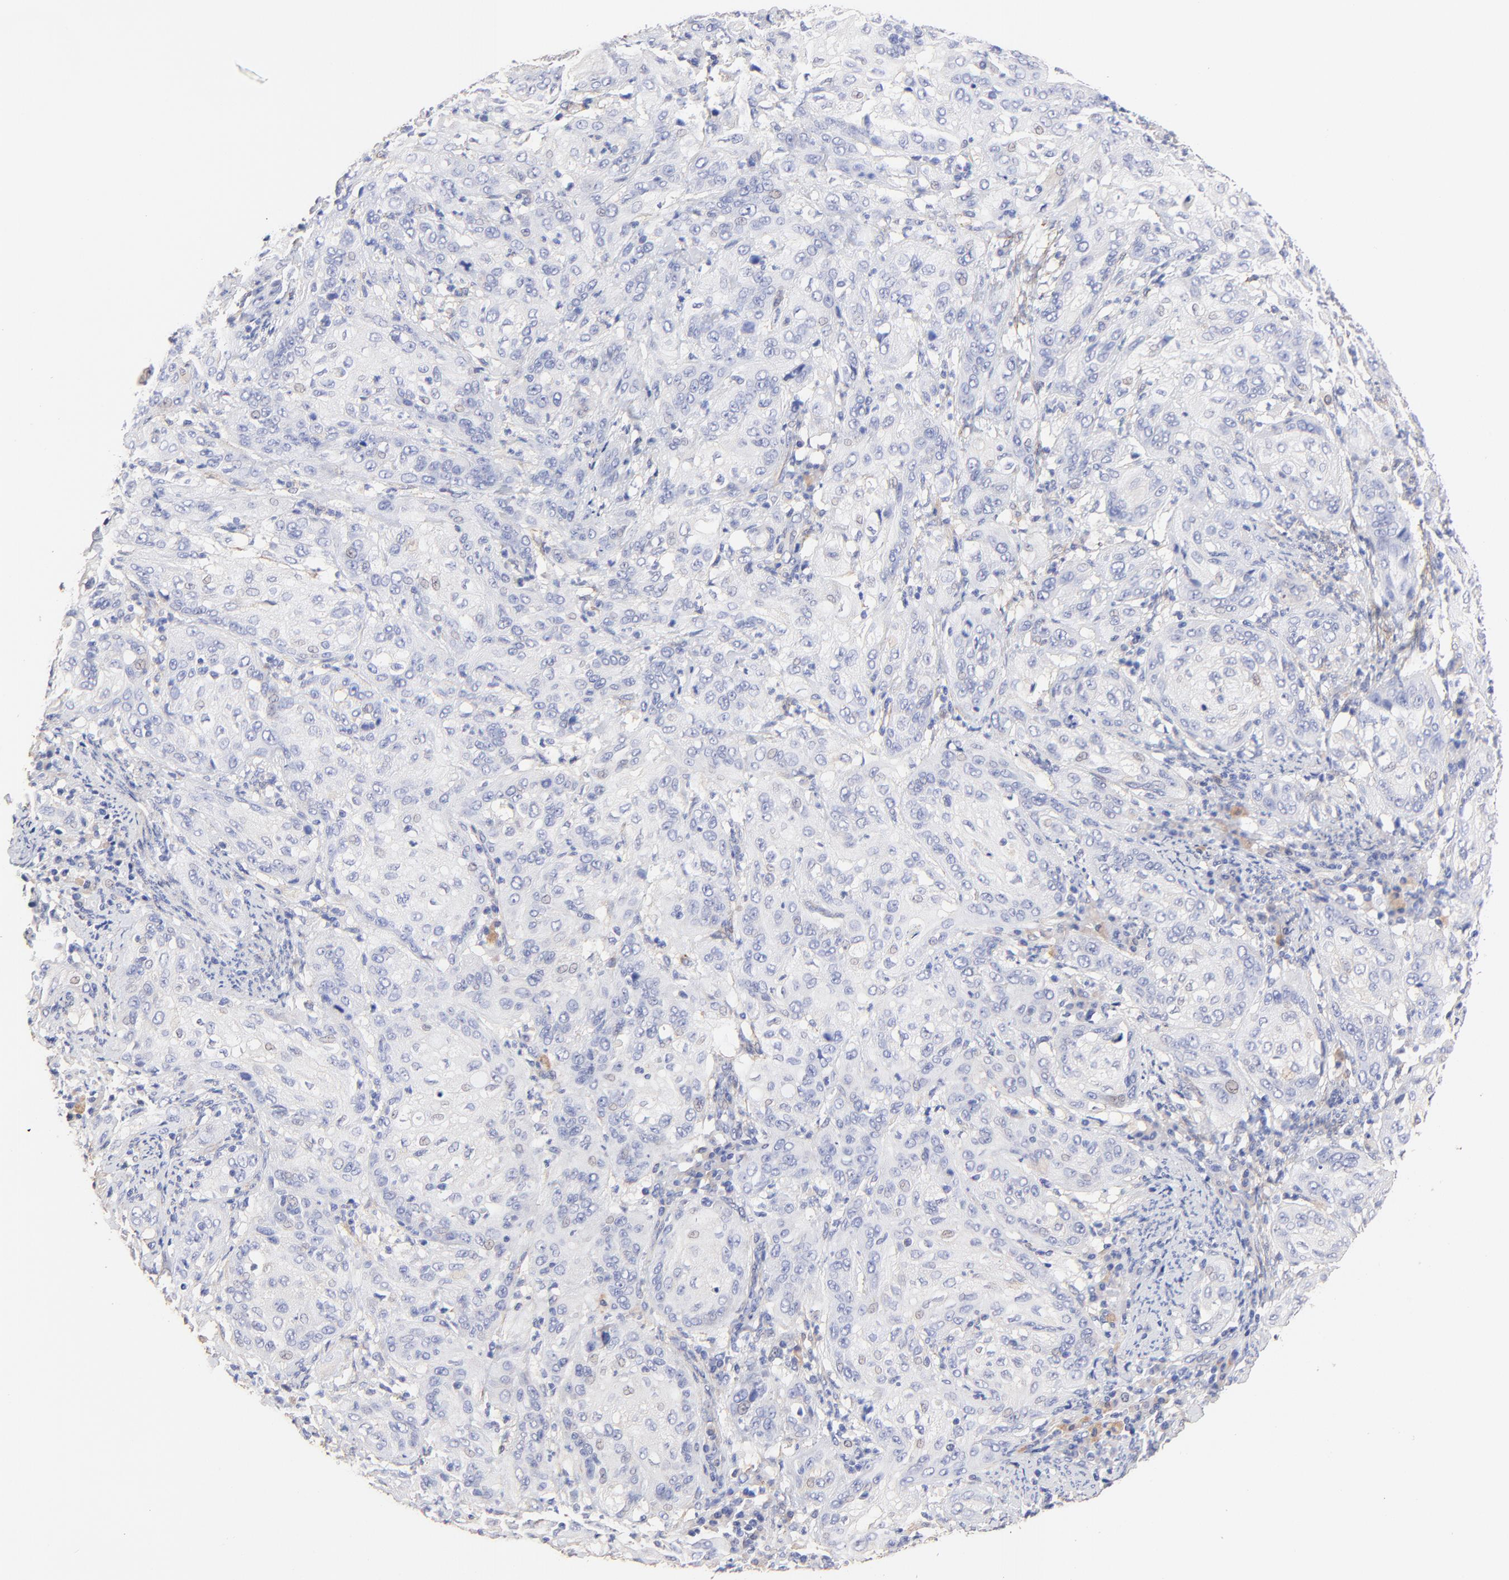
{"staining": {"intensity": "negative", "quantity": "none", "location": "none"}, "tissue": "cervical cancer", "cell_type": "Tumor cells", "image_type": "cancer", "snomed": [{"axis": "morphology", "description": "Squamous cell carcinoma, NOS"}, {"axis": "topography", "description": "Cervix"}], "caption": "IHC image of cervical cancer stained for a protein (brown), which shows no expression in tumor cells. (Stains: DAB immunohistochemistry with hematoxylin counter stain, Microscopy: brightfield microscopy at high magnification).", "gene": "ACTRT1", "patient": {"sex": "female", "age": 41}}